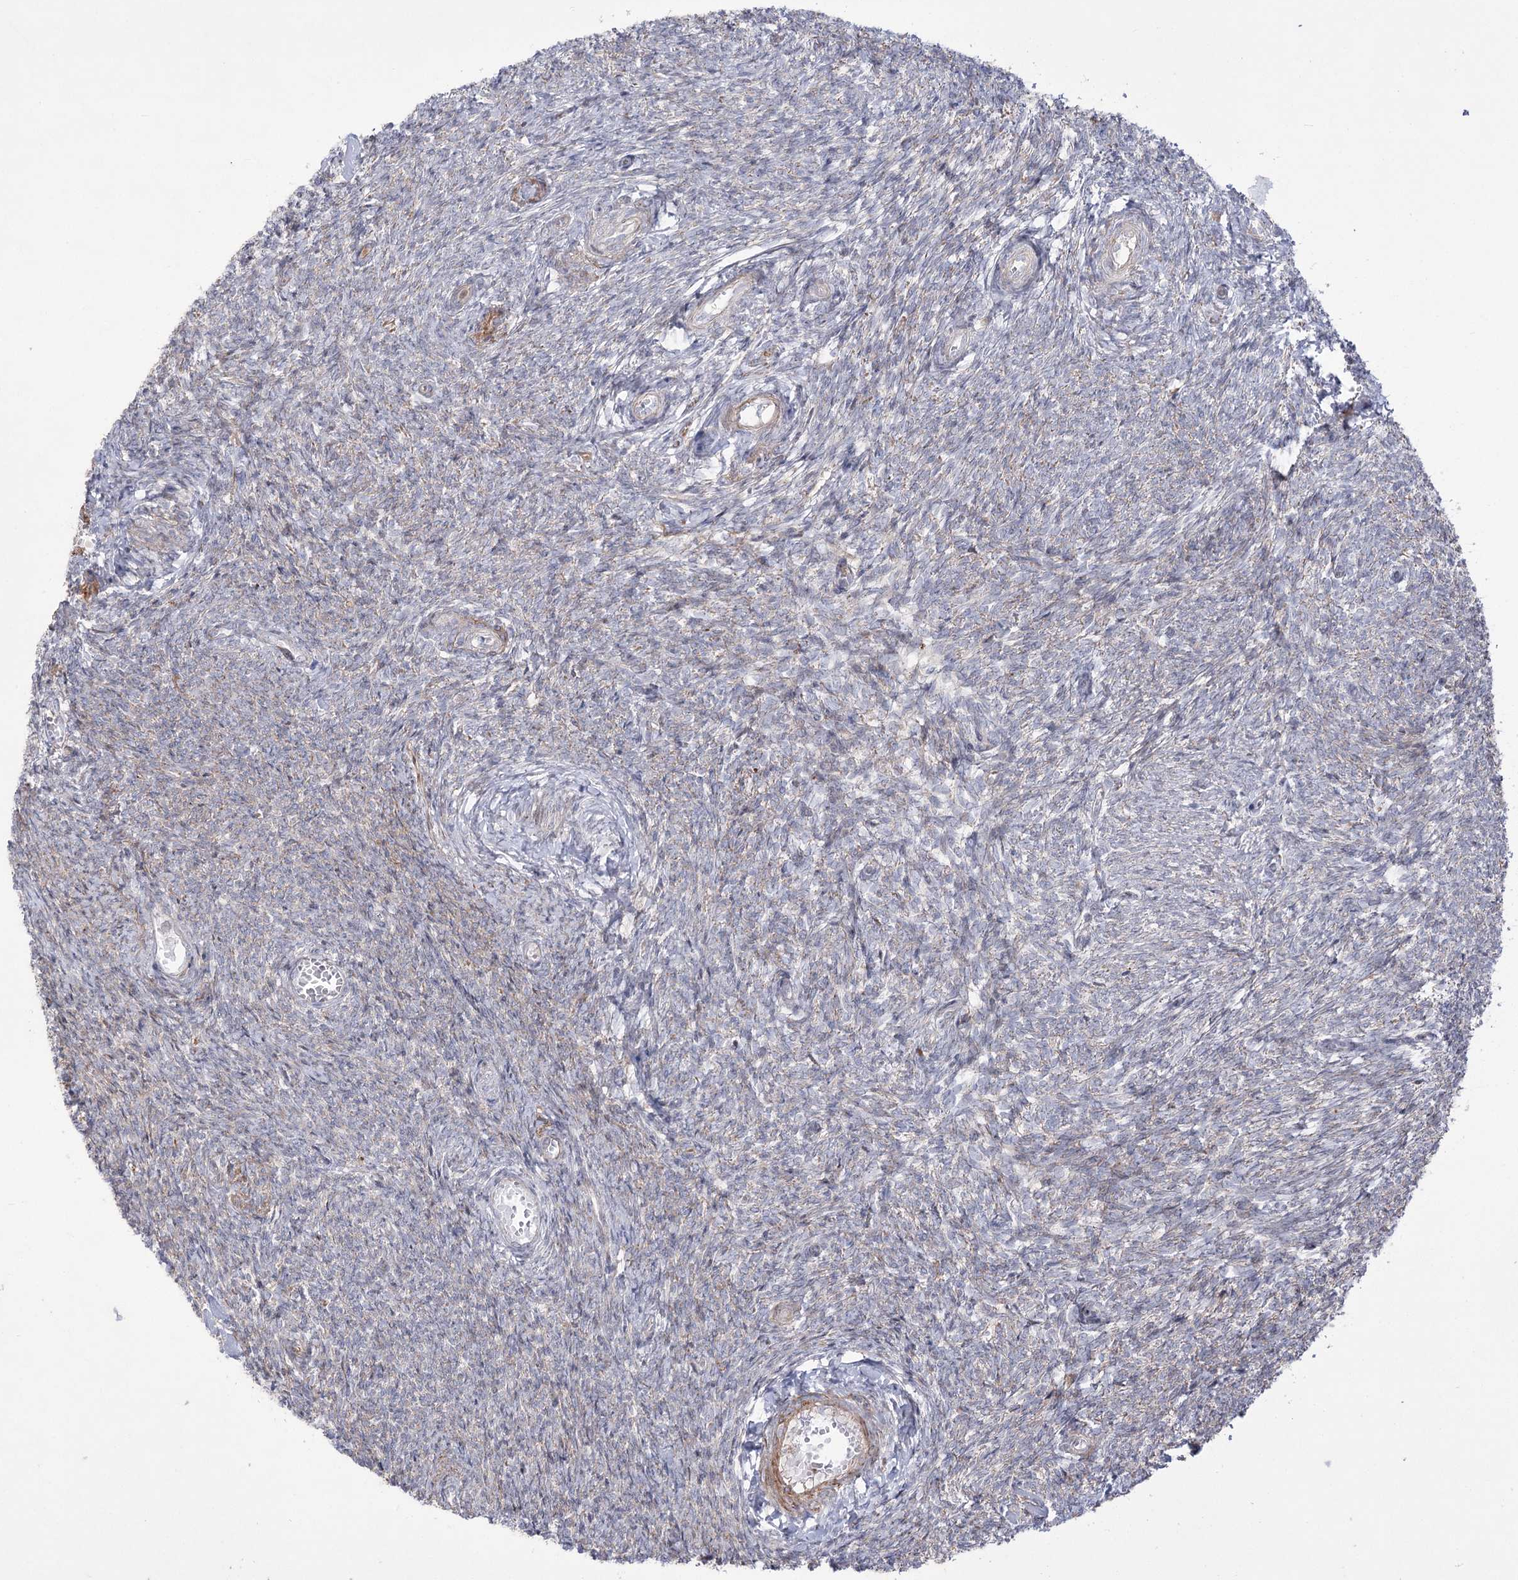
{"staining": {"intensity": "weak", "quantity": ">75%", "location": "cytoplasmic/membranous"}, "tissue": "ovary", "cell_type": "Follicle cells", "image_type": "normal", "snomed": [{"axis": "morphology", "description": "Normal tissue, NOS"}, {"axis": "topography", "description": "Ovary"}], "caption": "Ovary stained with DAB immunohistochemistry (IHC) demonstrates low levels of weak cytoplasmic/membranous staining in approximately >75% of follicle cells. The protein of interest is stained brown, and the nuclei are stained in blue (DAB IHC with brightfield microscopy, high magnification).", "gene": "RNF24", "patient": {"sex": "female", "age": 44}}